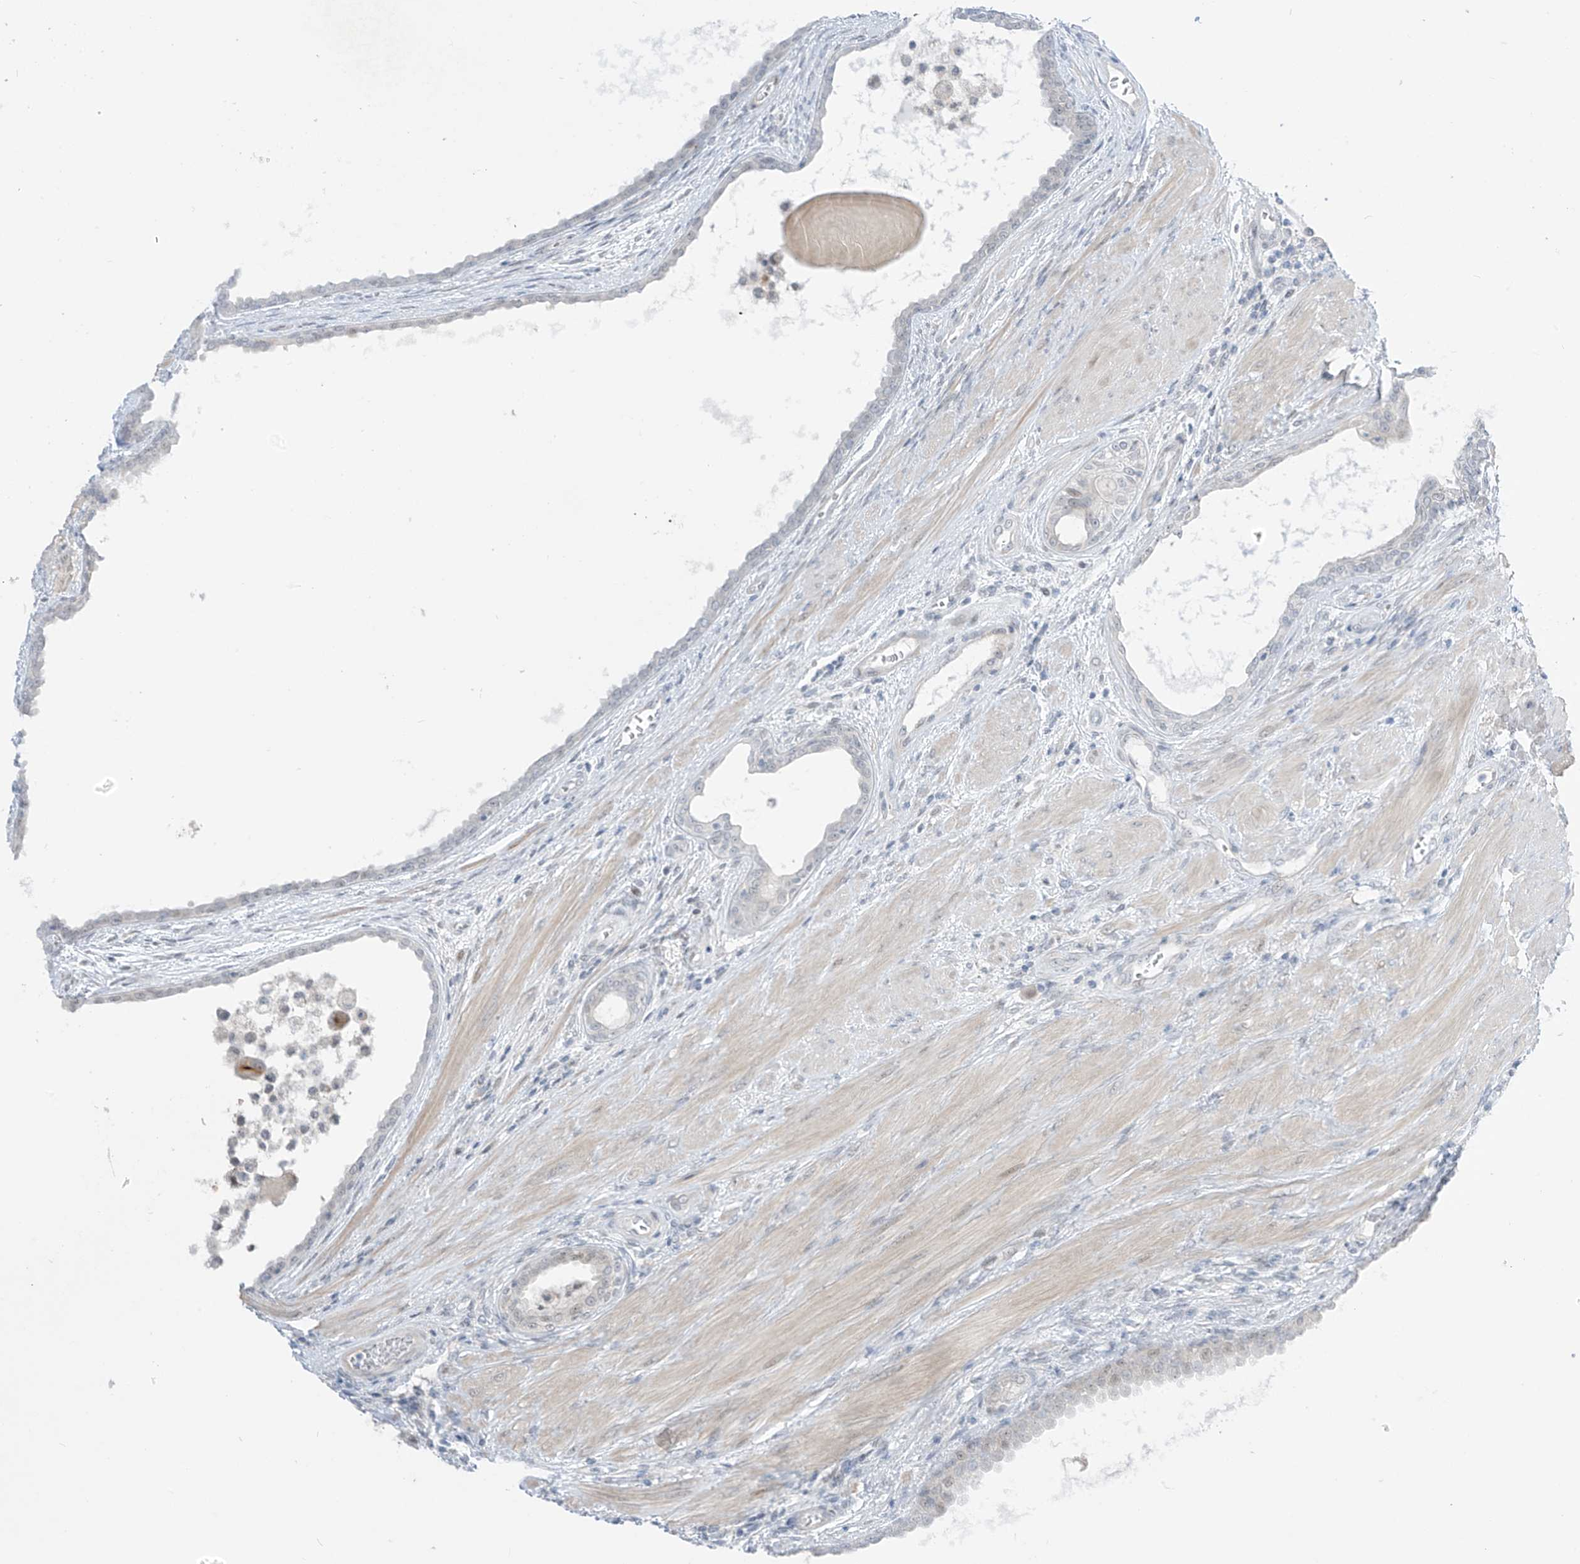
{"staining": {"intensity": "negative", "quantity": "none", "location": "none"}, "tissue": "prostate cancer", "cell_type": "Tumor cells", "image_type": "cancer", "snomed": [{"axis": "morphology", "description": "Normal tissue, NOS"}, {"axis": "morphology", "description": "Adenocarcinoma, Low grade"}, {"axis": "topography", "description": "Prostate"}, {"axis": "topography", "description": "Peripheral nerve tissue"}], "caption": "IHC of human adenocarcinoma (low-grade) (prostate) reveals no expression in tumor cells.", "gene": "ASPRV1", "patient": {"sex": "male", "age": 71}}